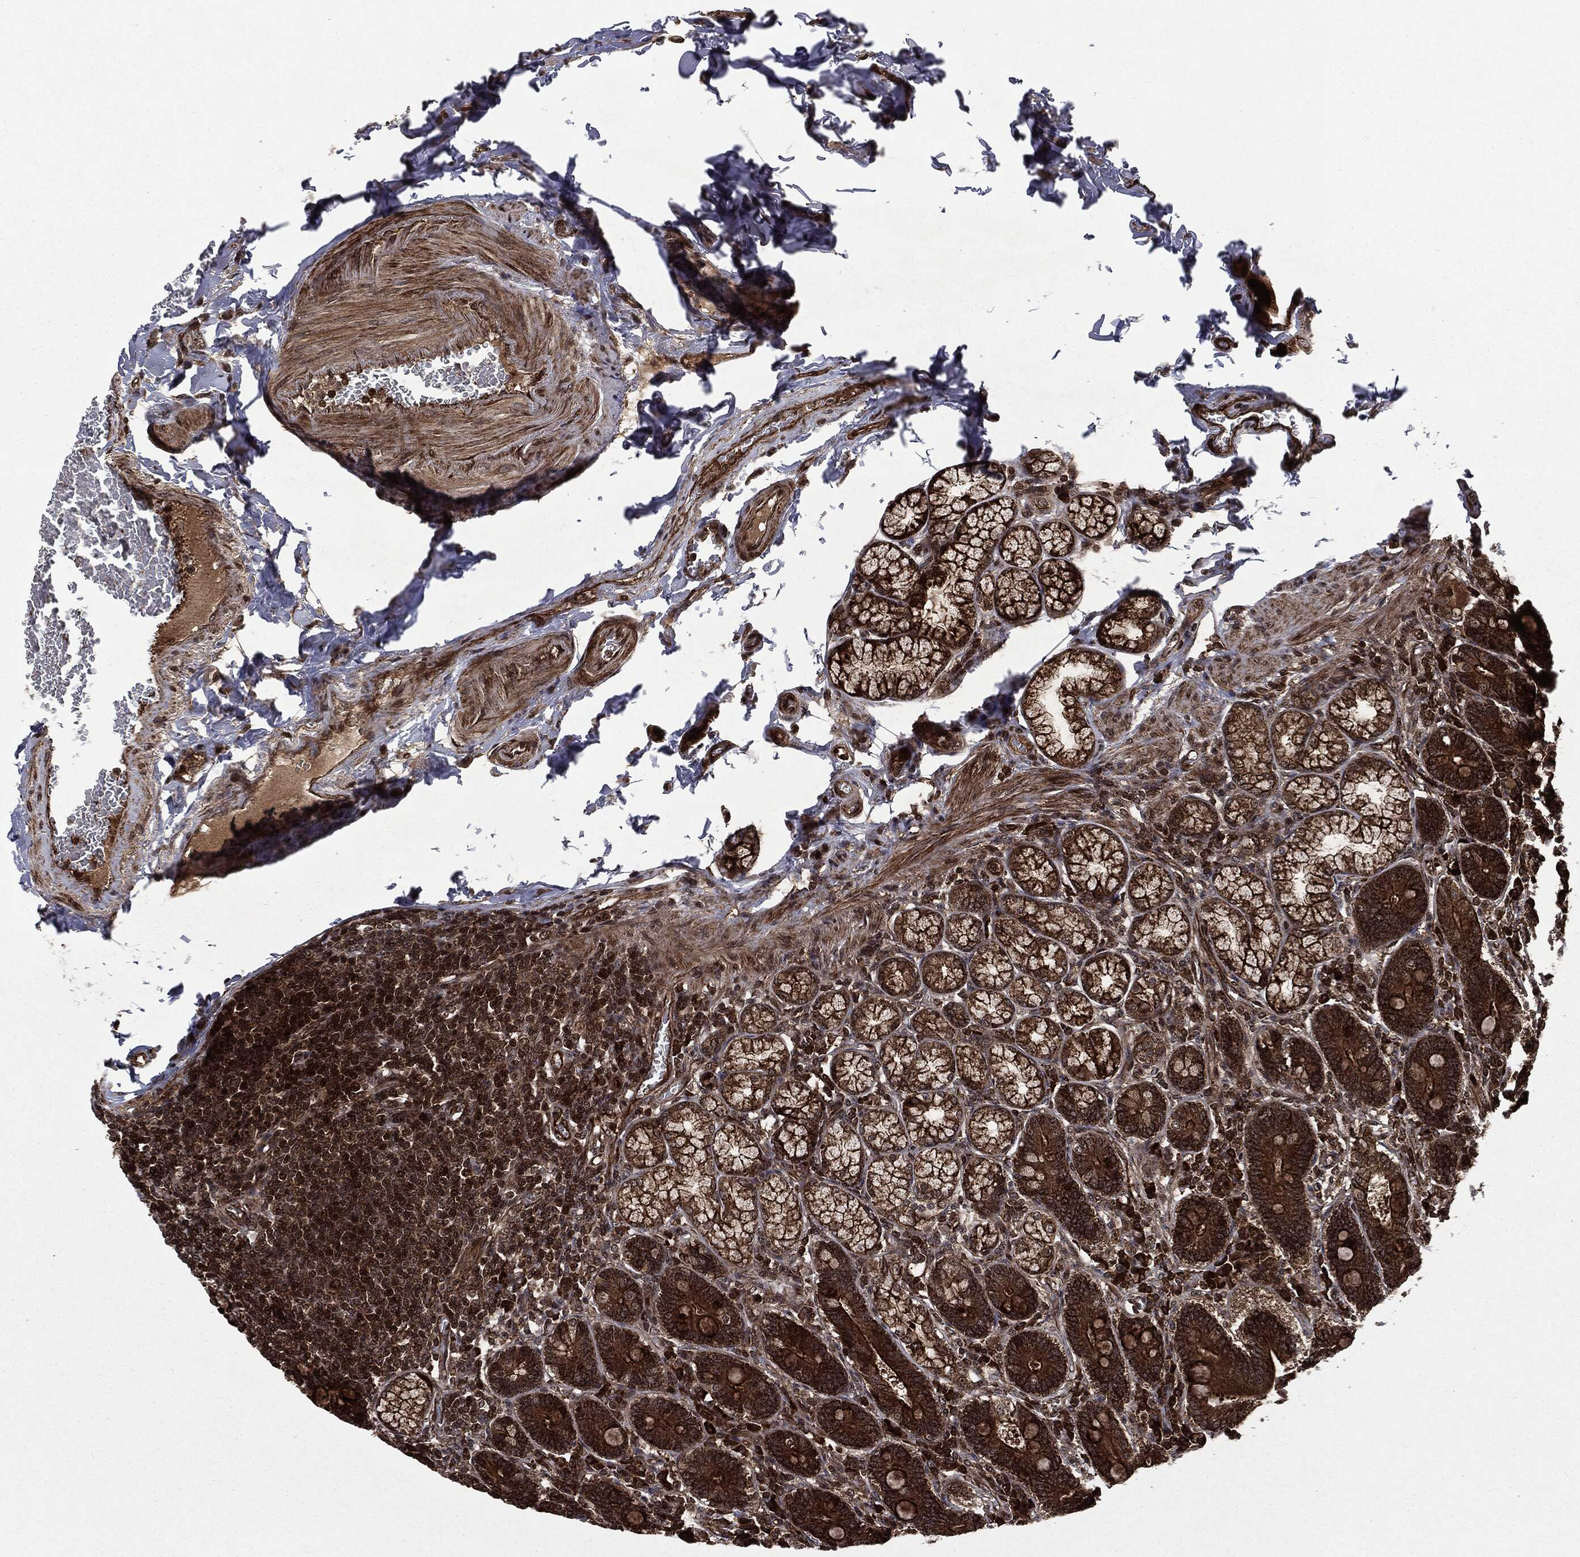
{"staining": {"intensity": "strong", "quantity": ">75%", "location": "cytoplasmic/membranous"}, "tissue": "duodenum", "cell_type": "Glandular cells", "image_type": "normal", "snomed": [{"axis": "morphology", "description": "Normal tissue, NOS"}, {"axis": "topography", "description": "Duodenum"}], "caption": "A high-resolution image shows IHC staining of benign duodenum, which reveals strong cytoplasmic/membranous expression in approximately >75% of glandular cells.", "gene": "CARD6", "patient": {"sex": "female", "age": 62}}